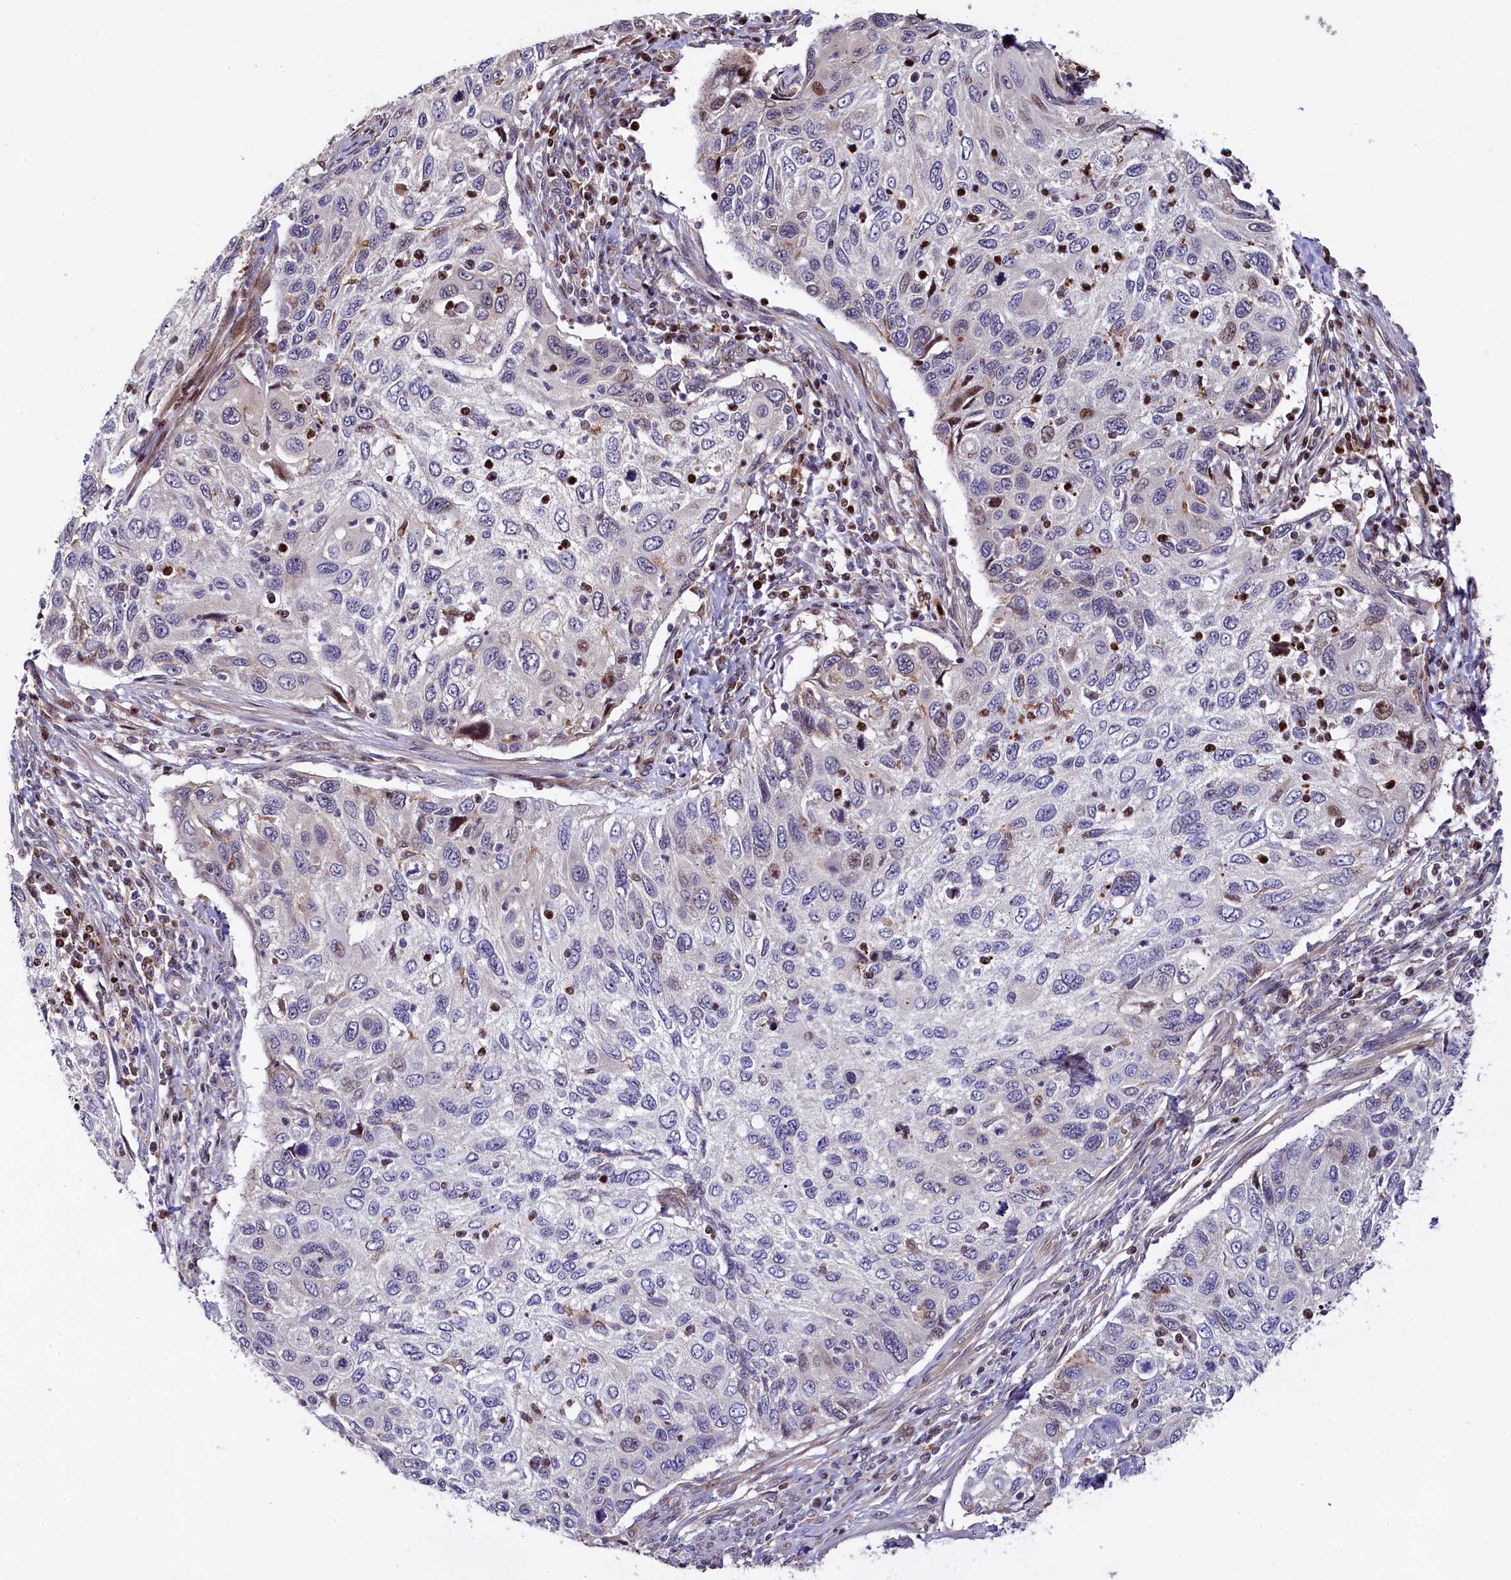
{"staining": {"intensity": "negative", "quantity": "none", "location": "none"}, "tissue": "cervical cancer", "cell_type": "Tumor cells", "image_type": "cancer", "snomed": [{"axis": "morphology", "description": "Squamous cell carcinoma, NOS"}, {"axis": "topography", "description": "Cervix"}], "caption": "A high-resolution image shows immunohistochemistry (IHC) staining of cervical cancer (squamous cell carcinoma), which reveals no significant staining in tumor cells.", "gene": "TGDS", "patient": {"sex": "female", "age": 70}}